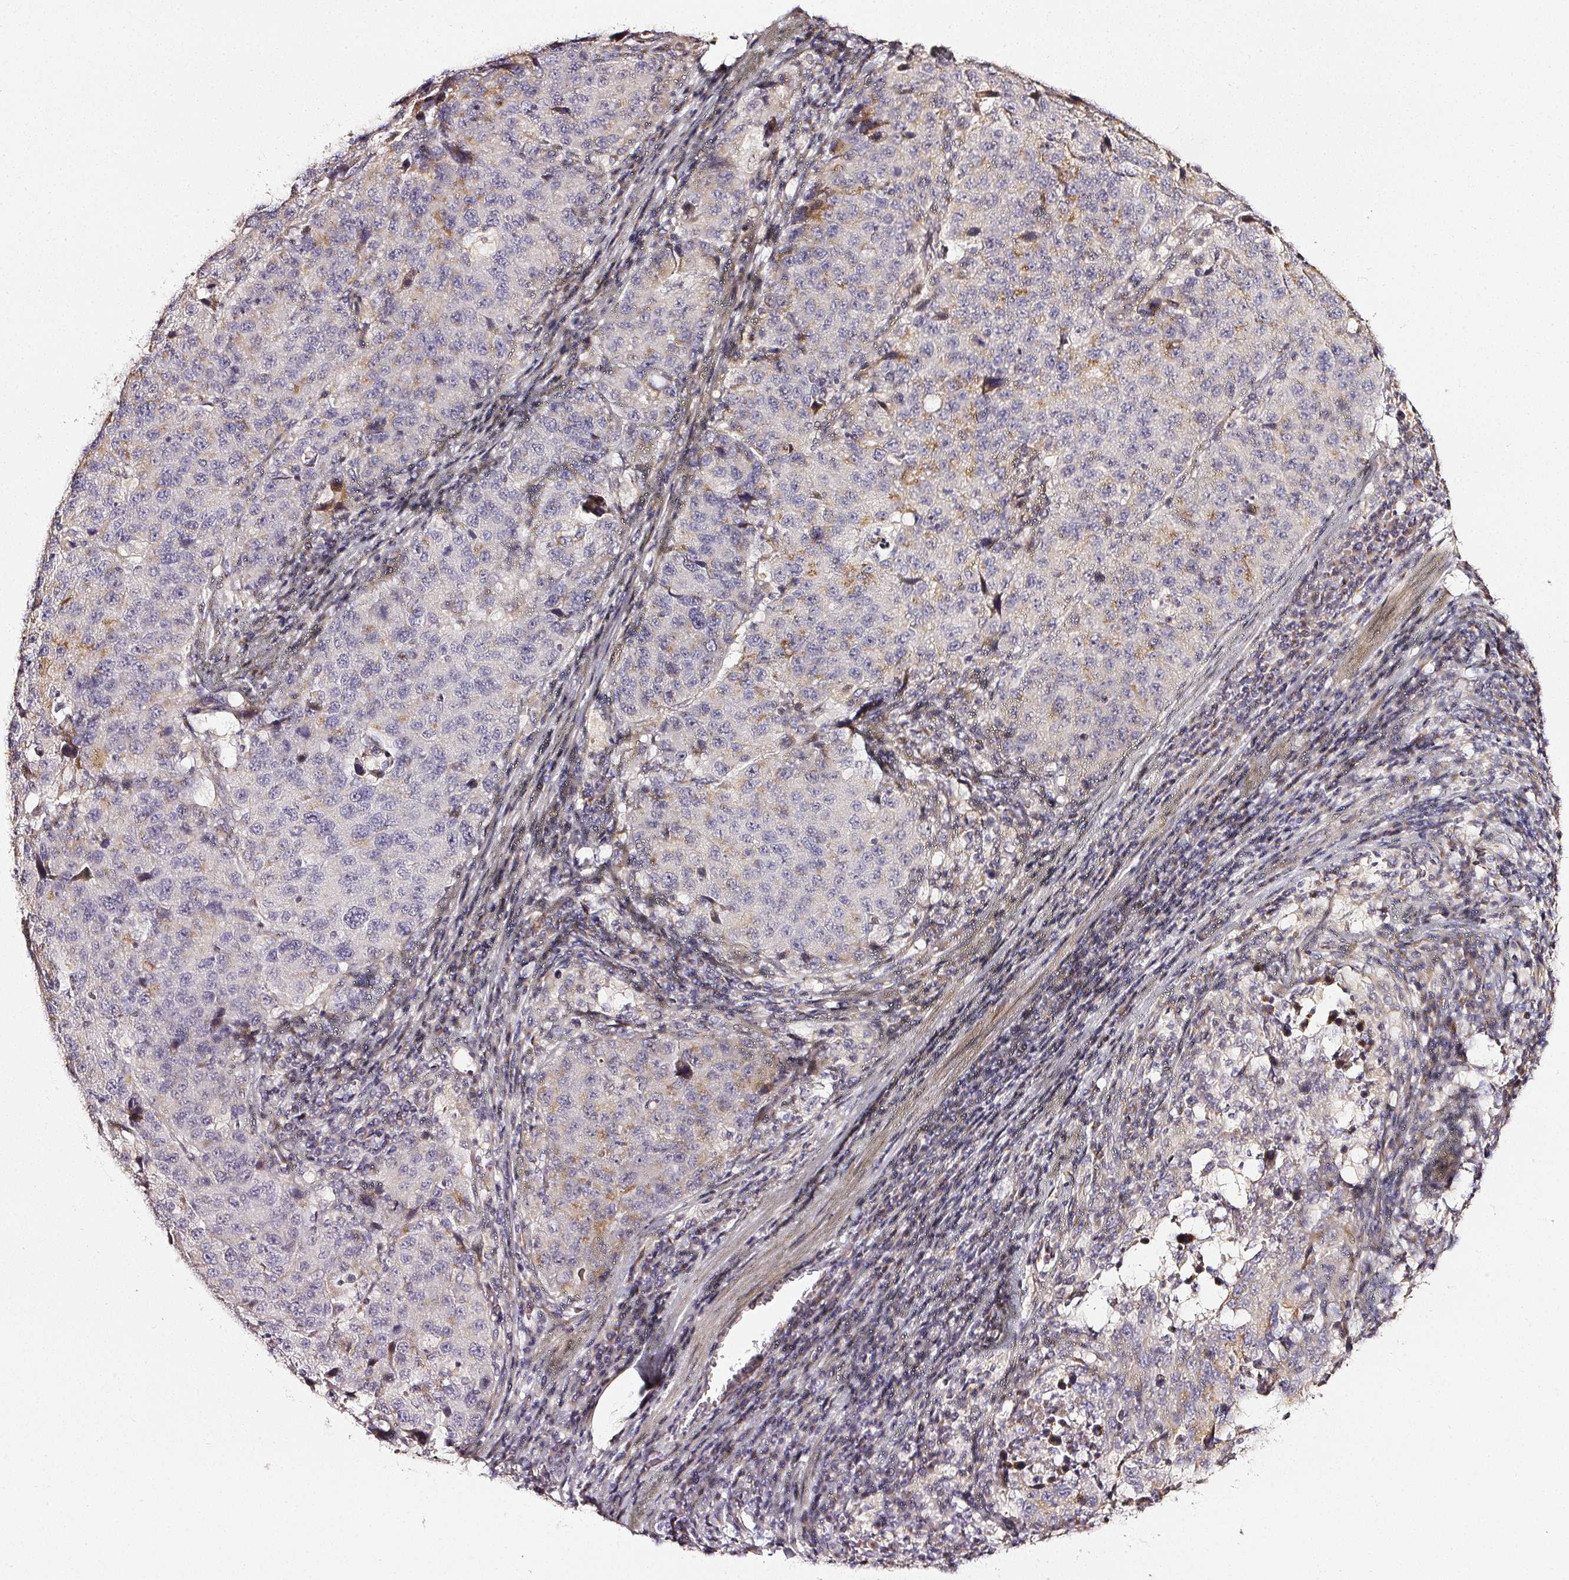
{"staining": {"intensity": "moderate", "quantity": "<25%", "location": "cytoplasmic/membranous"}, "tissue": "stomach cancer", "cell_type": "Tumor cells", "image_type": "cancer", "snomed": [{"axis": "morphology", "description": "Adenocarcinoma, NOS"}, {"axis": "topography", "description": "Stomach"}], "caption": "Immunohistochemical staining of human stomach cancer (adenocarcinoma) shows moderate cytoplasmic/membranous protein expression in about <25% of tumor cells.", "gene": "NTRK1", "patient": {"sex": "male", "age": 71}}